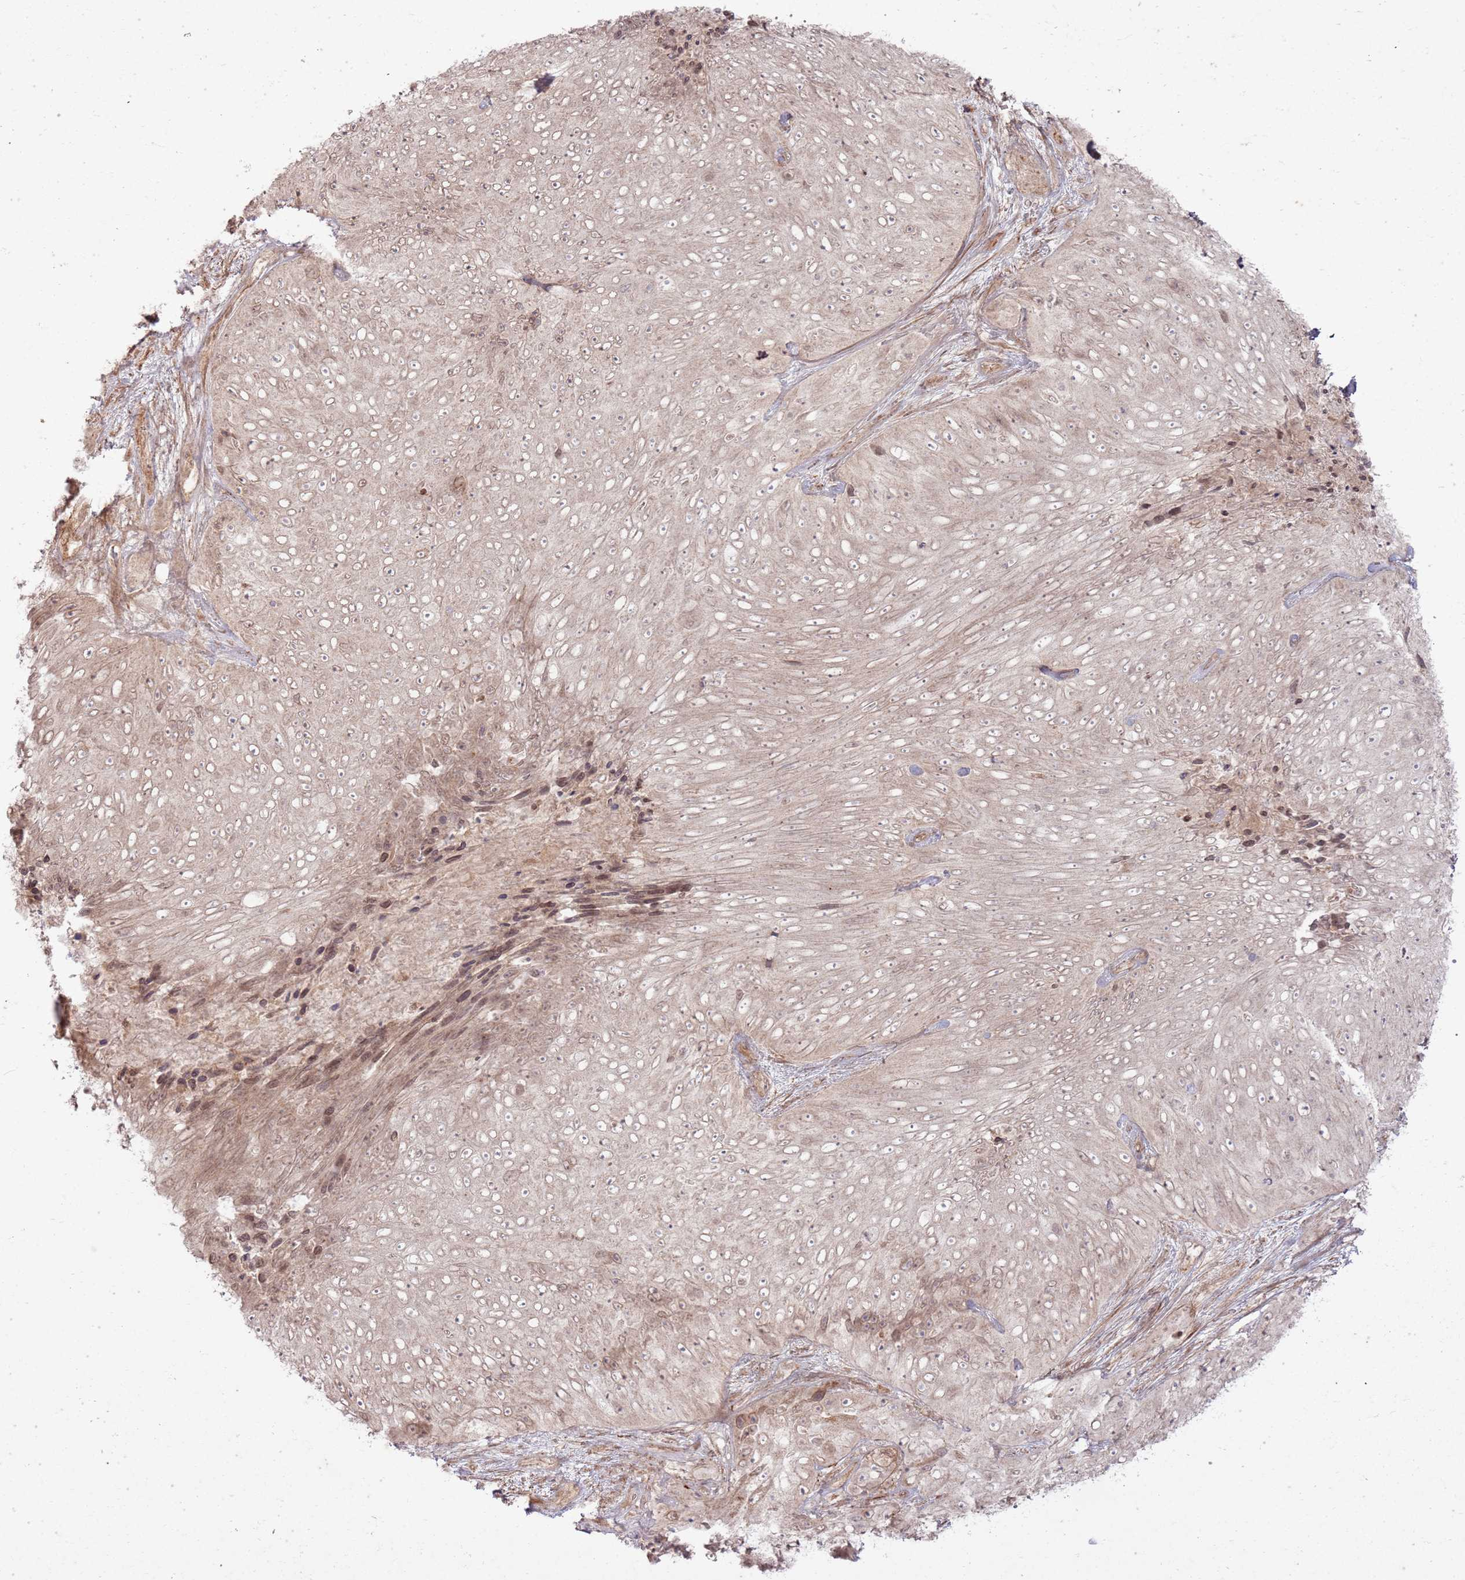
{"staining": {"intensity": "weak", "quantity": "25%-75%", "location": "cytoplasmic/membranous,nuclear"}, "tissue": "skin cancer", "cell_type": "Tumor cells", "image_type": "cancer", "snomed": [{"axis": "morphology", "description": "Squamous cell carcinoma, NOS"}, {"axis": "topography", "description": "Skin"}], "caption": "Tumor cells reveal weak cytoplasmic/membranous and nuclear positivity in approximately 25%-75% of cells in skin cancer (squamous cell carcinoma).", "gene": "ZNF623", "patient": {"sex": "female", "age": 87}}